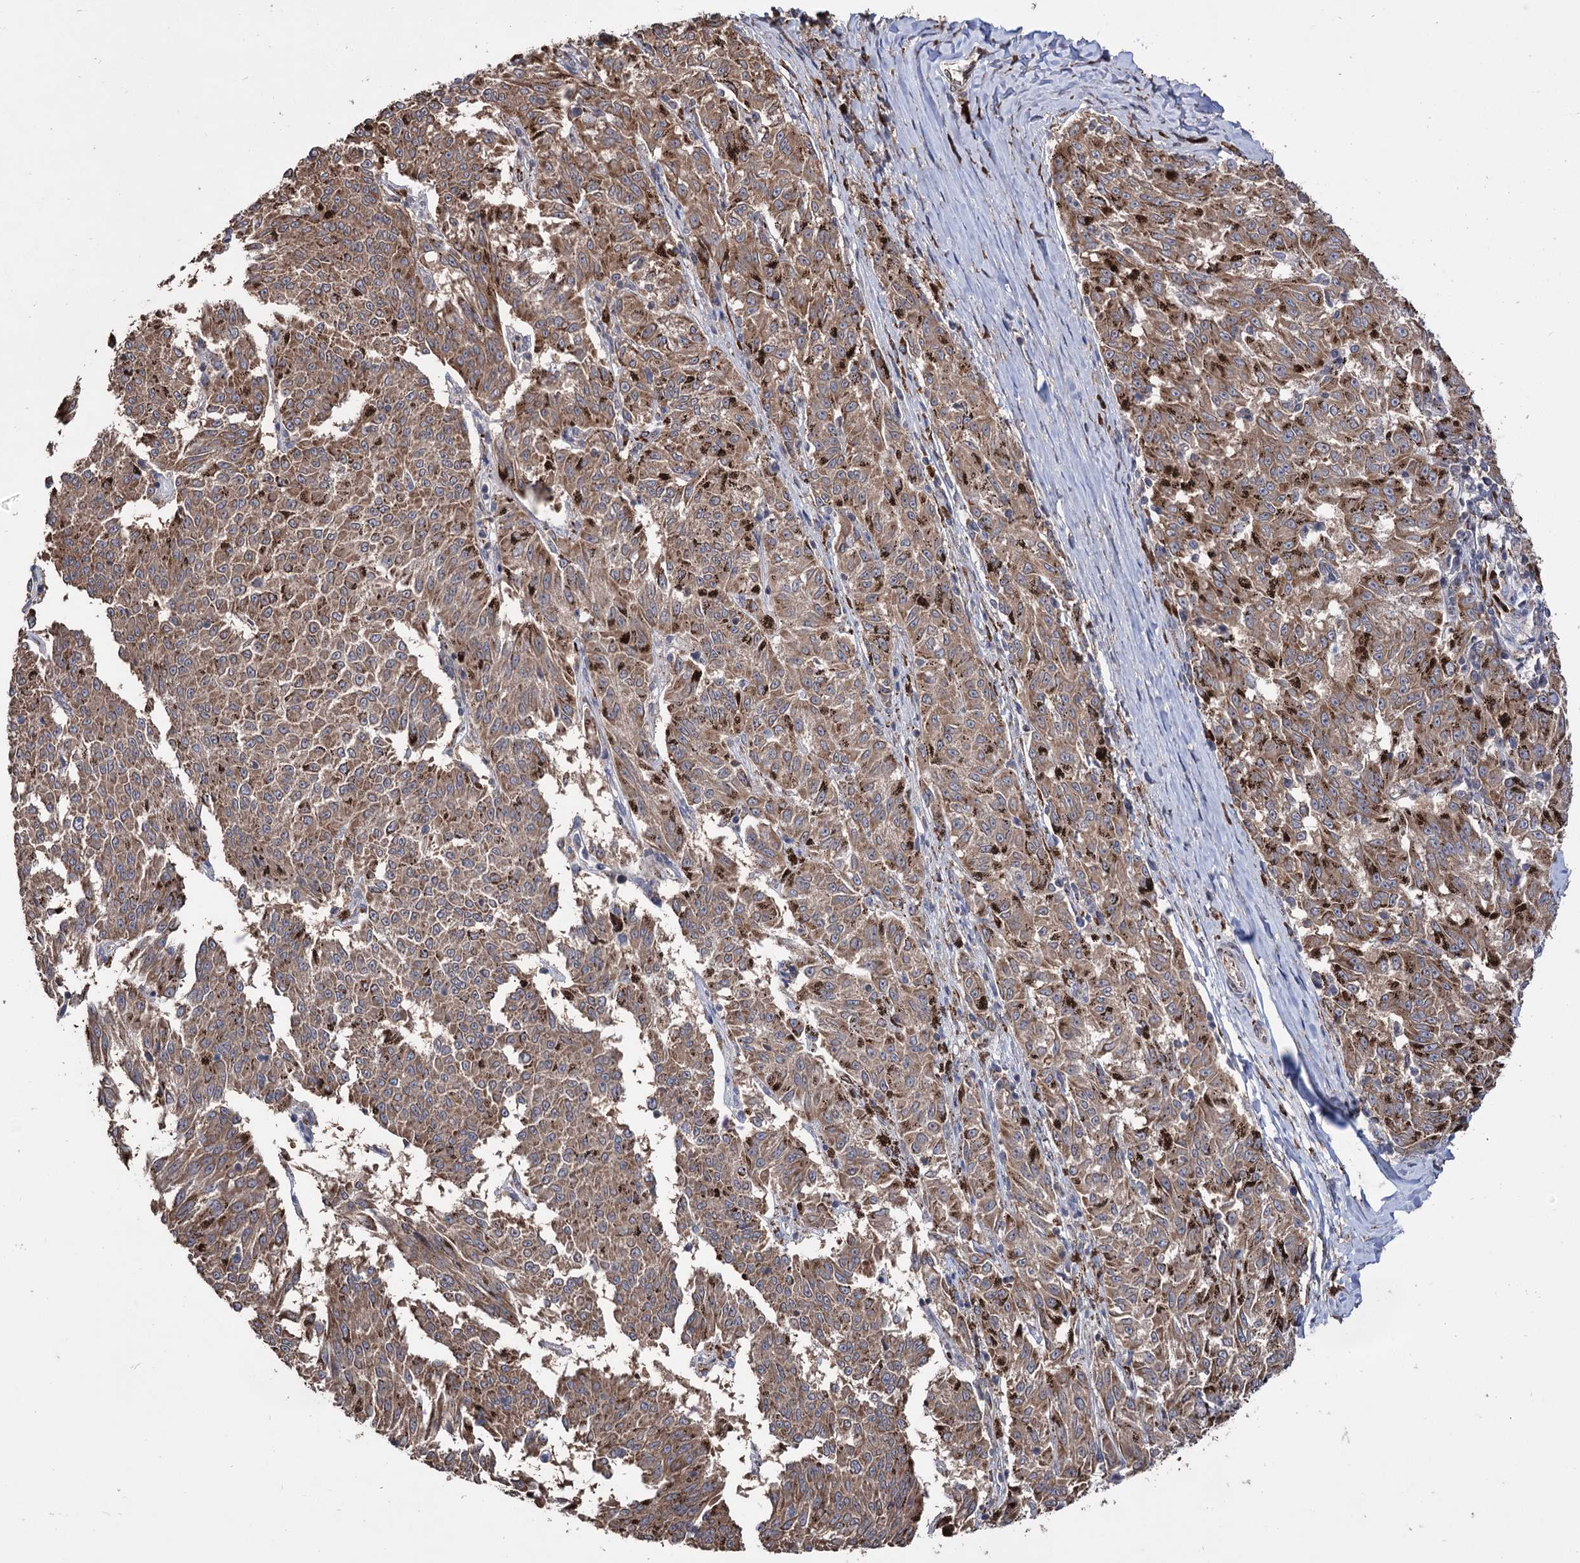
{"staining": {"intensity": "moderate", "quantity": ">75%", "location": "cytoplasmic/membranous"}, "tissue": "melanoma", "cell_type": "Tumor cells", "image_type": "cancer", "snomed": [{"axis": "morphology", "description": "Malignant melanoma, NOS"}, {"axis": "topography", "description": "Skin"}], "caption": "IHC (DAB (3,3'-diaminobenzidine)) staining of human melanoma exhibits moderate cytoplasmic/membranous protein expression in approximately >75% of tumor cells.", "gene": "CDAN1", "patient": {"sex": "female", "age": 72}}